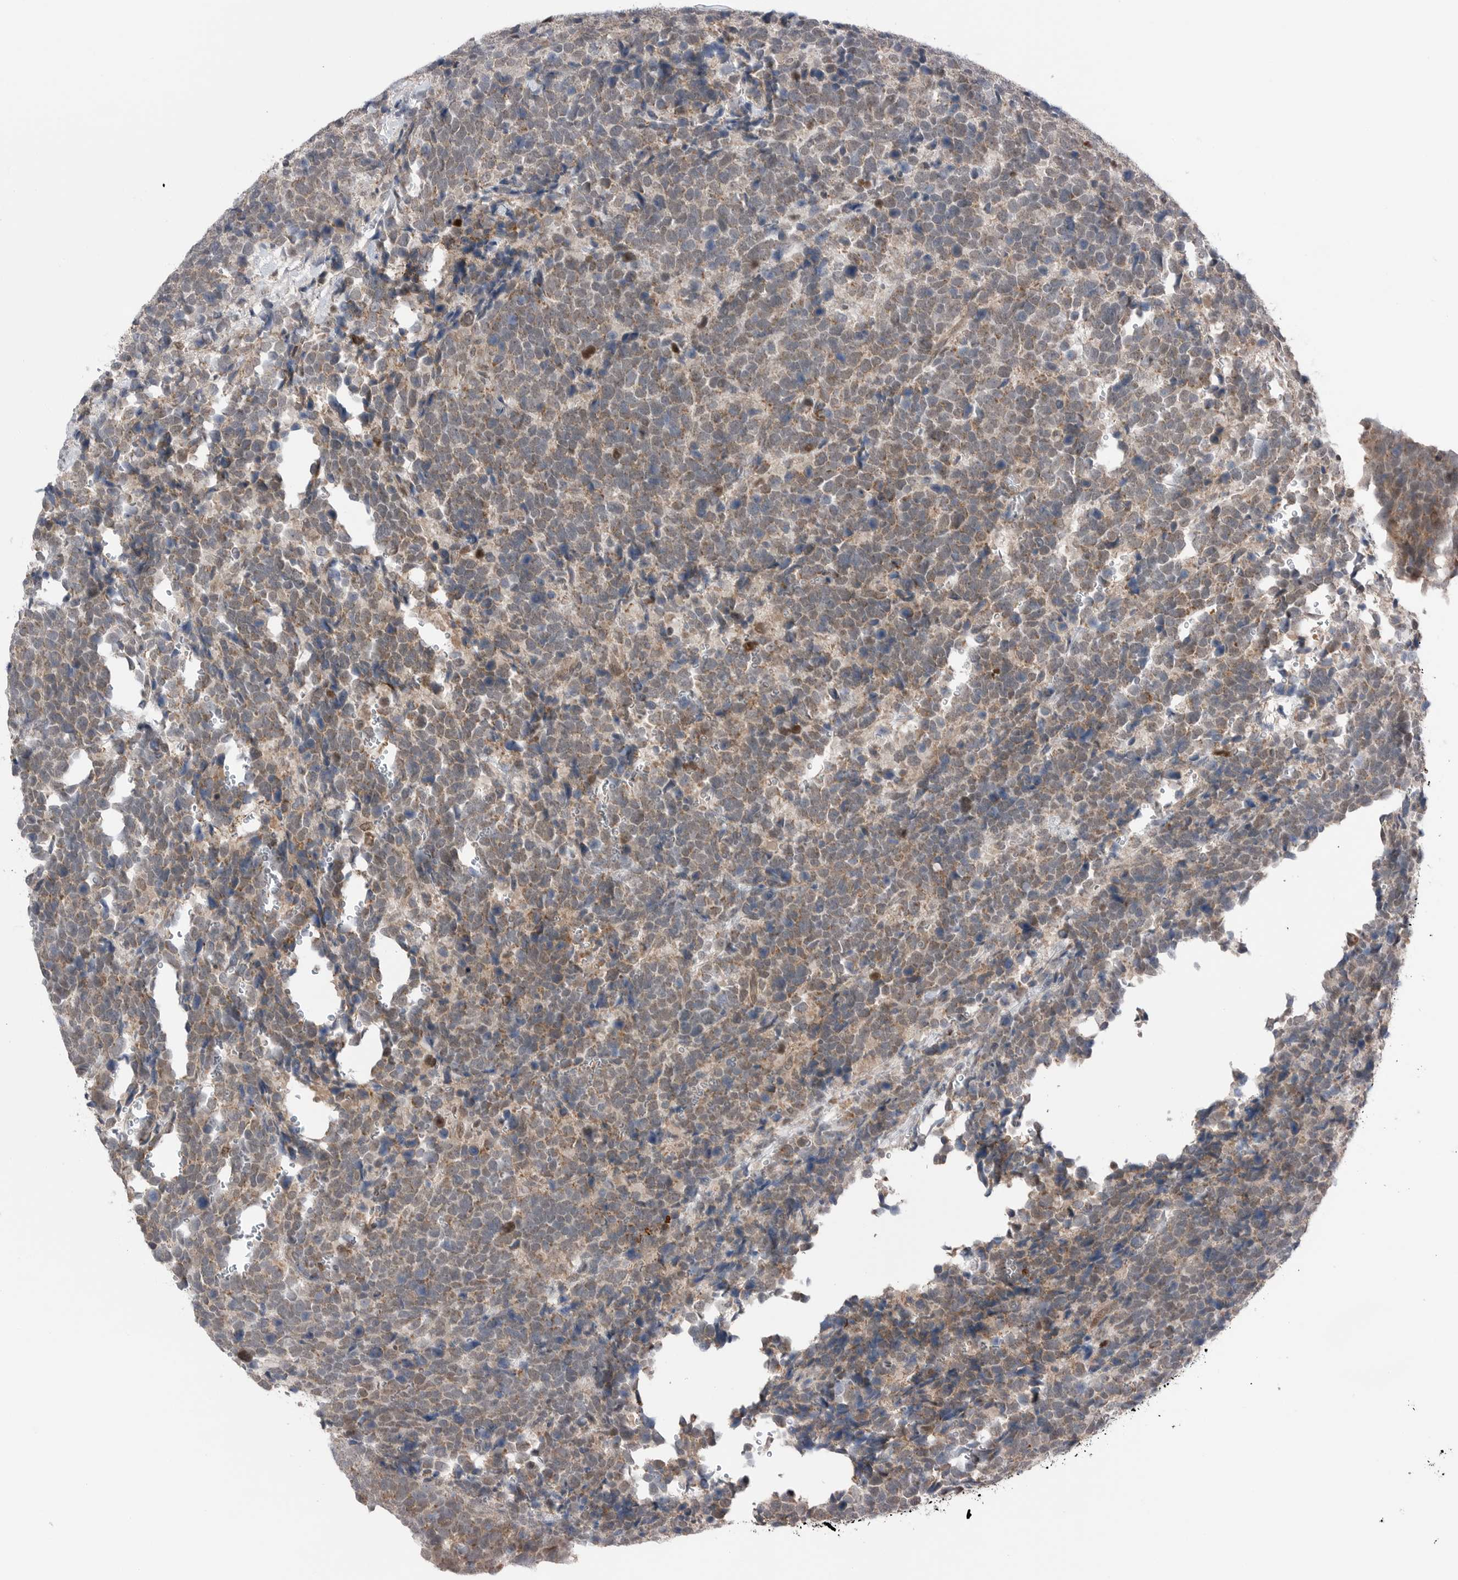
{"staining": {"intensity": "weak", "quantity": ">75%", "location": "cytoplasmic/membranous"}, "tissue": "urothelial cancer", "cell_type": "Tumor cells", "image_type": "cancer", "snomed": [{"axis": "morphology", "description": "Urothelial carcinoma, High grade"}, {"axis": "topography", "description": "Urinary bladder"}], "caption": "Weak cytoplasmic/membranous protein positivity is identified in approximately >75% of tumor cells in high-grade urothelial carcinoma.", "gene": "NTAQ1", "patient": {"sex": "female", "age": 82}}